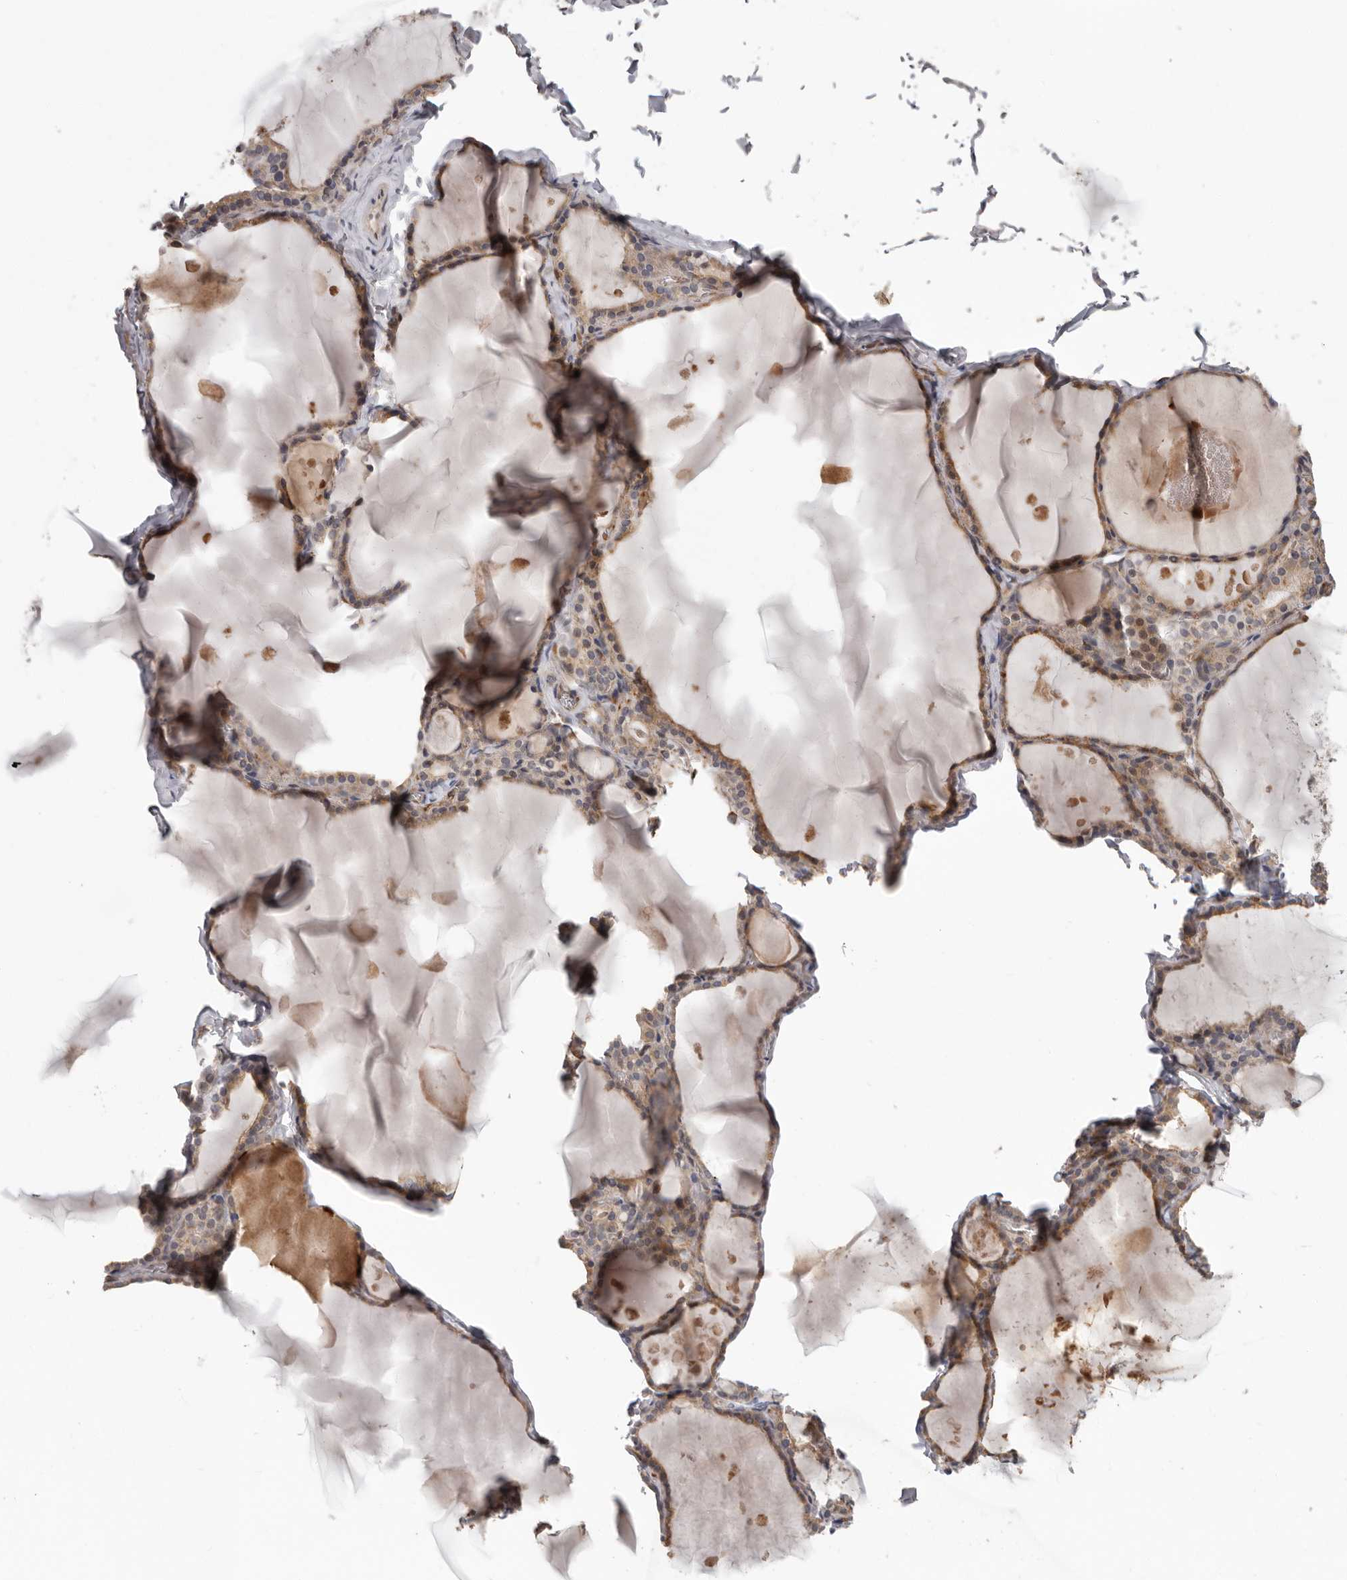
{"staining": {"intensity": "moderate", "quantity": ">75%", "location": "cytoplasmic/membranous"}, "tissue": "thyroid gland", "cell_type": "Glandular cells", "image_type": "normal", "snomed": [{"axis": "morphology", "description": "Normal tissue, NOS"}, {"axis": "topography", "description": "Thyroid gland"}], "caption": "IHC micrograph of benign human thyroid gland stained for a protein (brown), which shows medium levels of moderate cytoplasmic/membranous expression in about >75% of glandular cells.", "gene": "MTF1", "patient": {"sex": "male", "age": 56}}